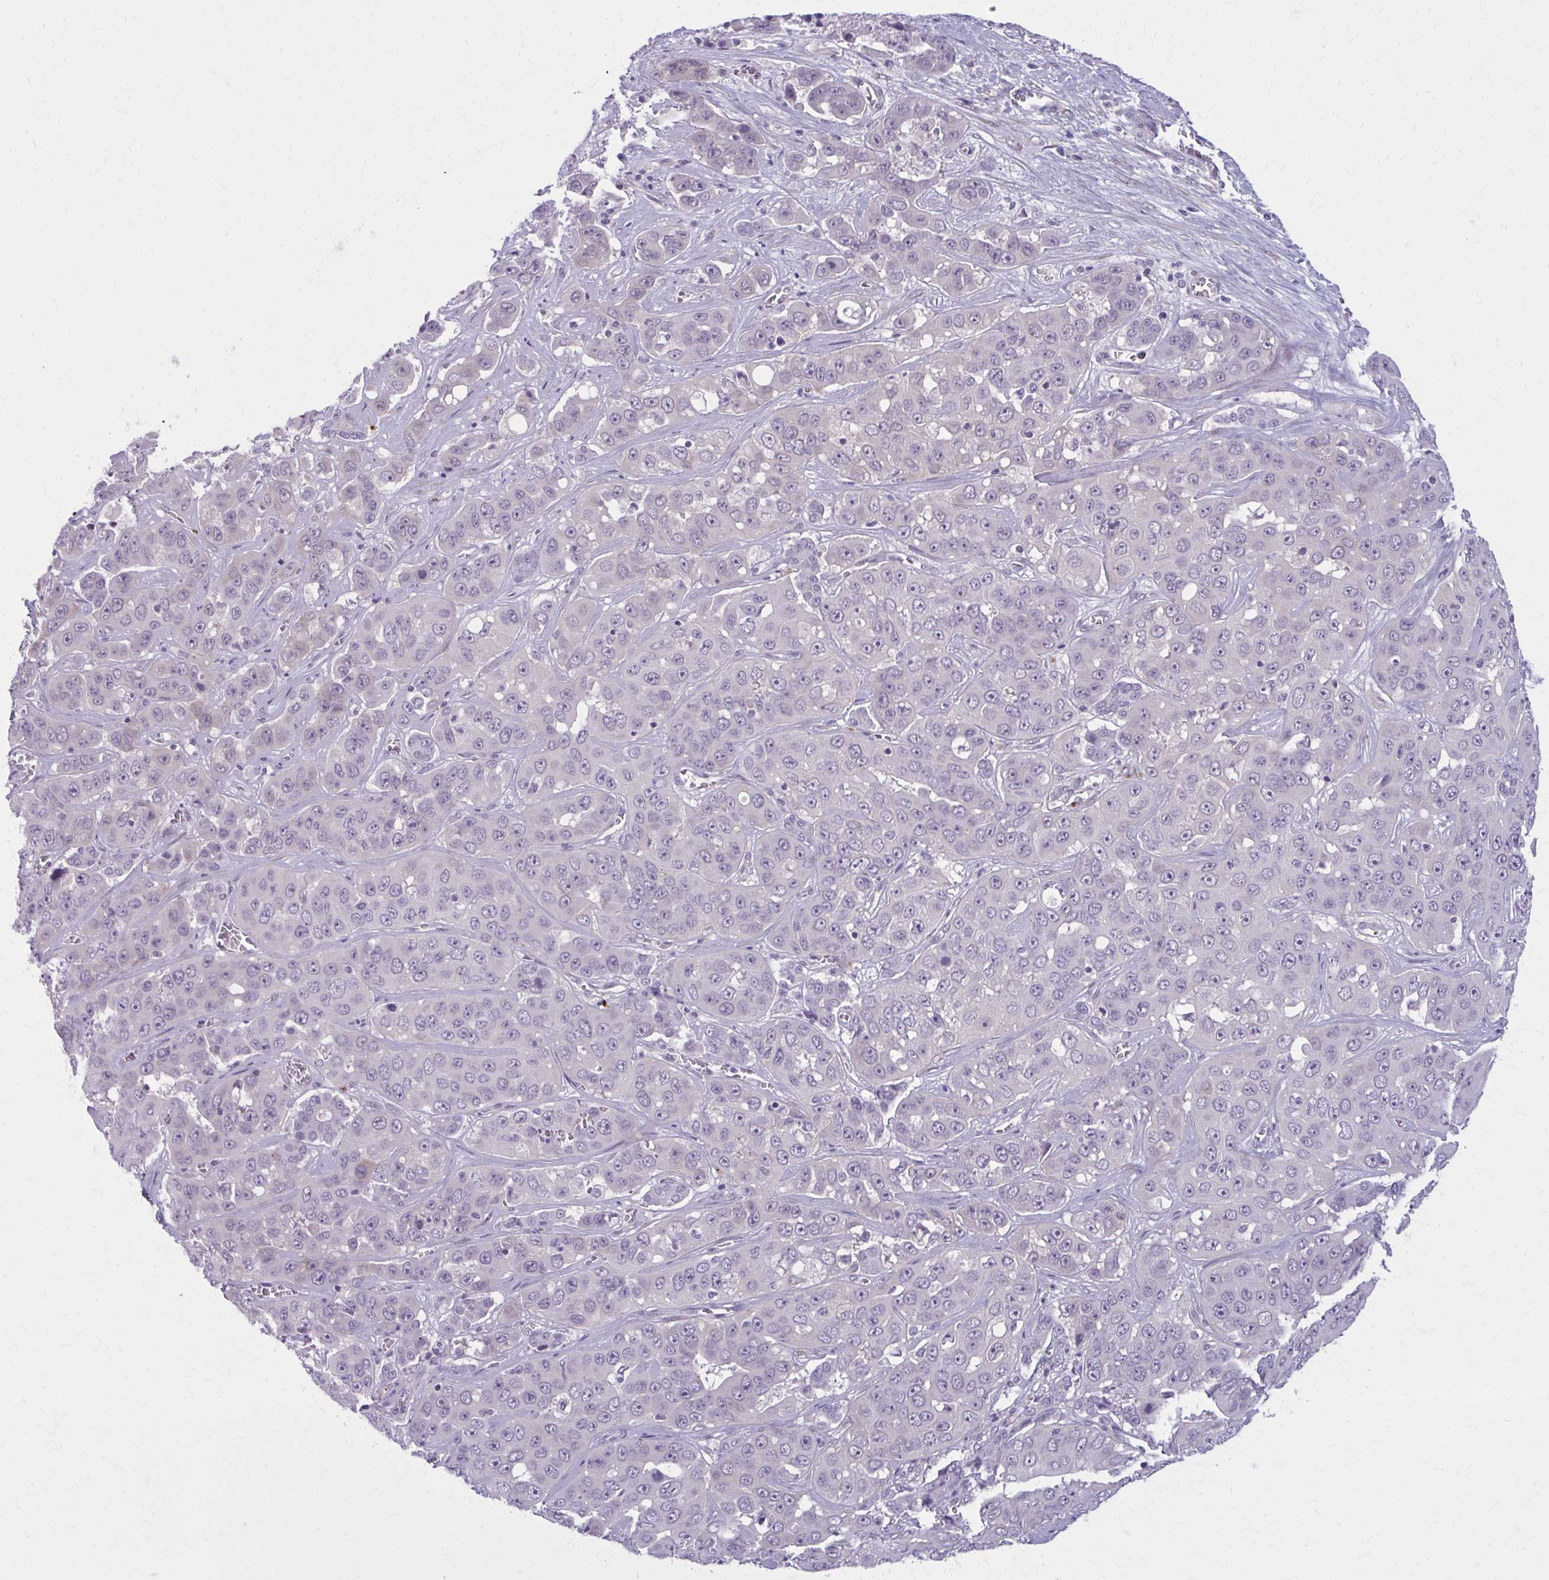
{"staining": {"intensity": "negative", "quantity": "none", "location": "none"}, "tissue": "liver cancer", "cell_type": "Tumor cells", "image_type": "cancer", "snomed": [{"axis": "morphology", "description": "Cholangiocarcinoma"}, {"axis": "topography", "description": "Liver"}], "caption": "IHC of liver cancer reveals no staining in tumor cells.", "gene": "NUMBL", "patient": {"sex": "female", "age": 52}}